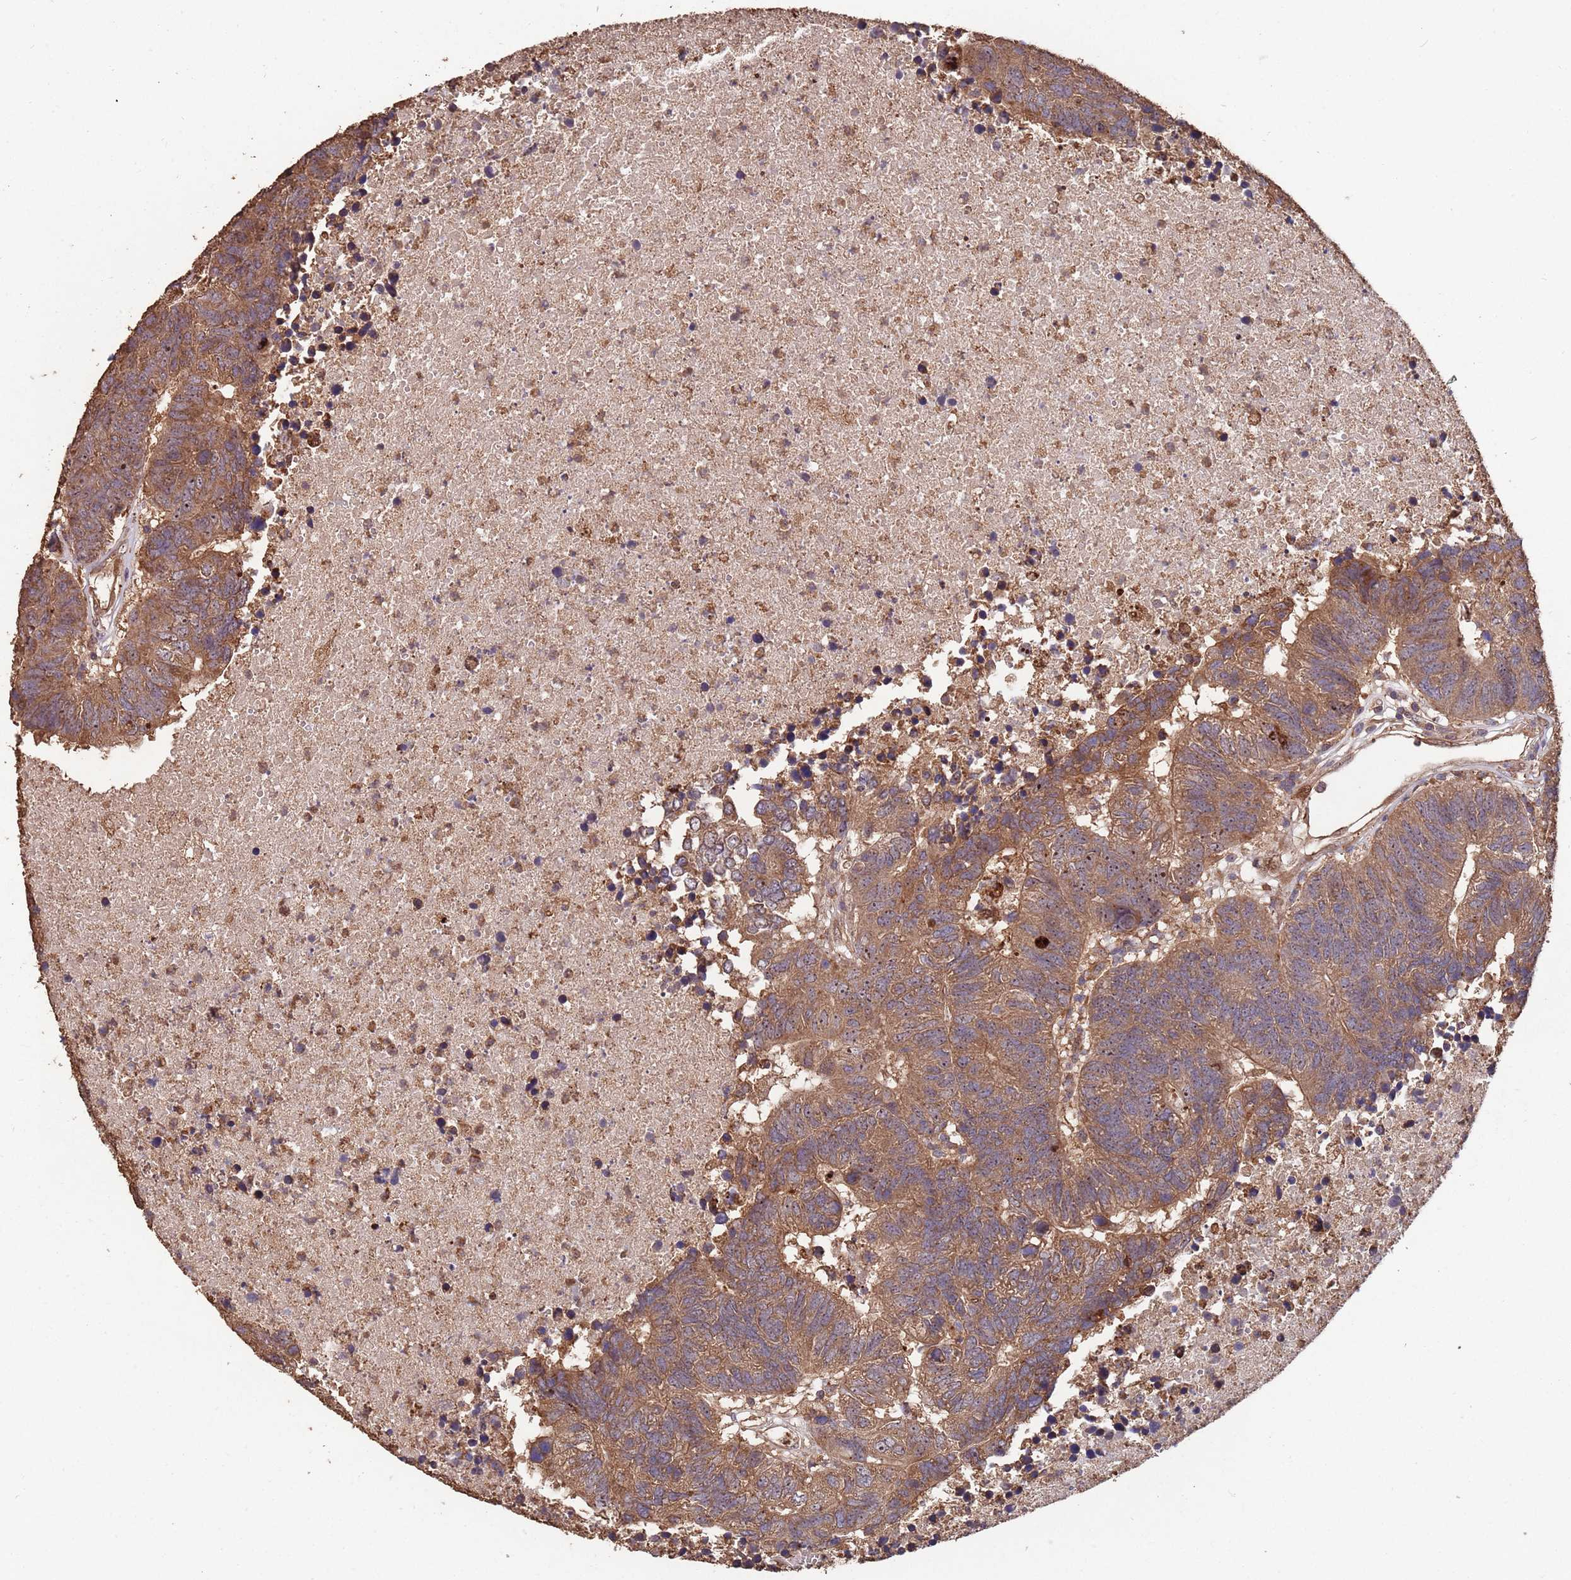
{"staining": {"intensity": "moderate", "quantity": ">75%", "location": "cytoplasmic/membranous"}, "tissue": "colorectal cancer", "cell_type": "Tumor cells", "image_type": "cancer", "snomed": [{"axis": "morphology", "description": "Adenocarcinoma, NOS"}, {"axis": "topography", "description": "Colon"}], "caption": "Colorectal cancer (adenocarcinoma) stained with DAB immunohistochemistry (IHC) shows medium levels of moderate cytoplasmic/membranous expression in about >75% of tumor cells. The protein is shown in brown color, while the nuclei are stained blue.", "gene": "ZNF428", "patient": {"sex": "female", "age": 48}}